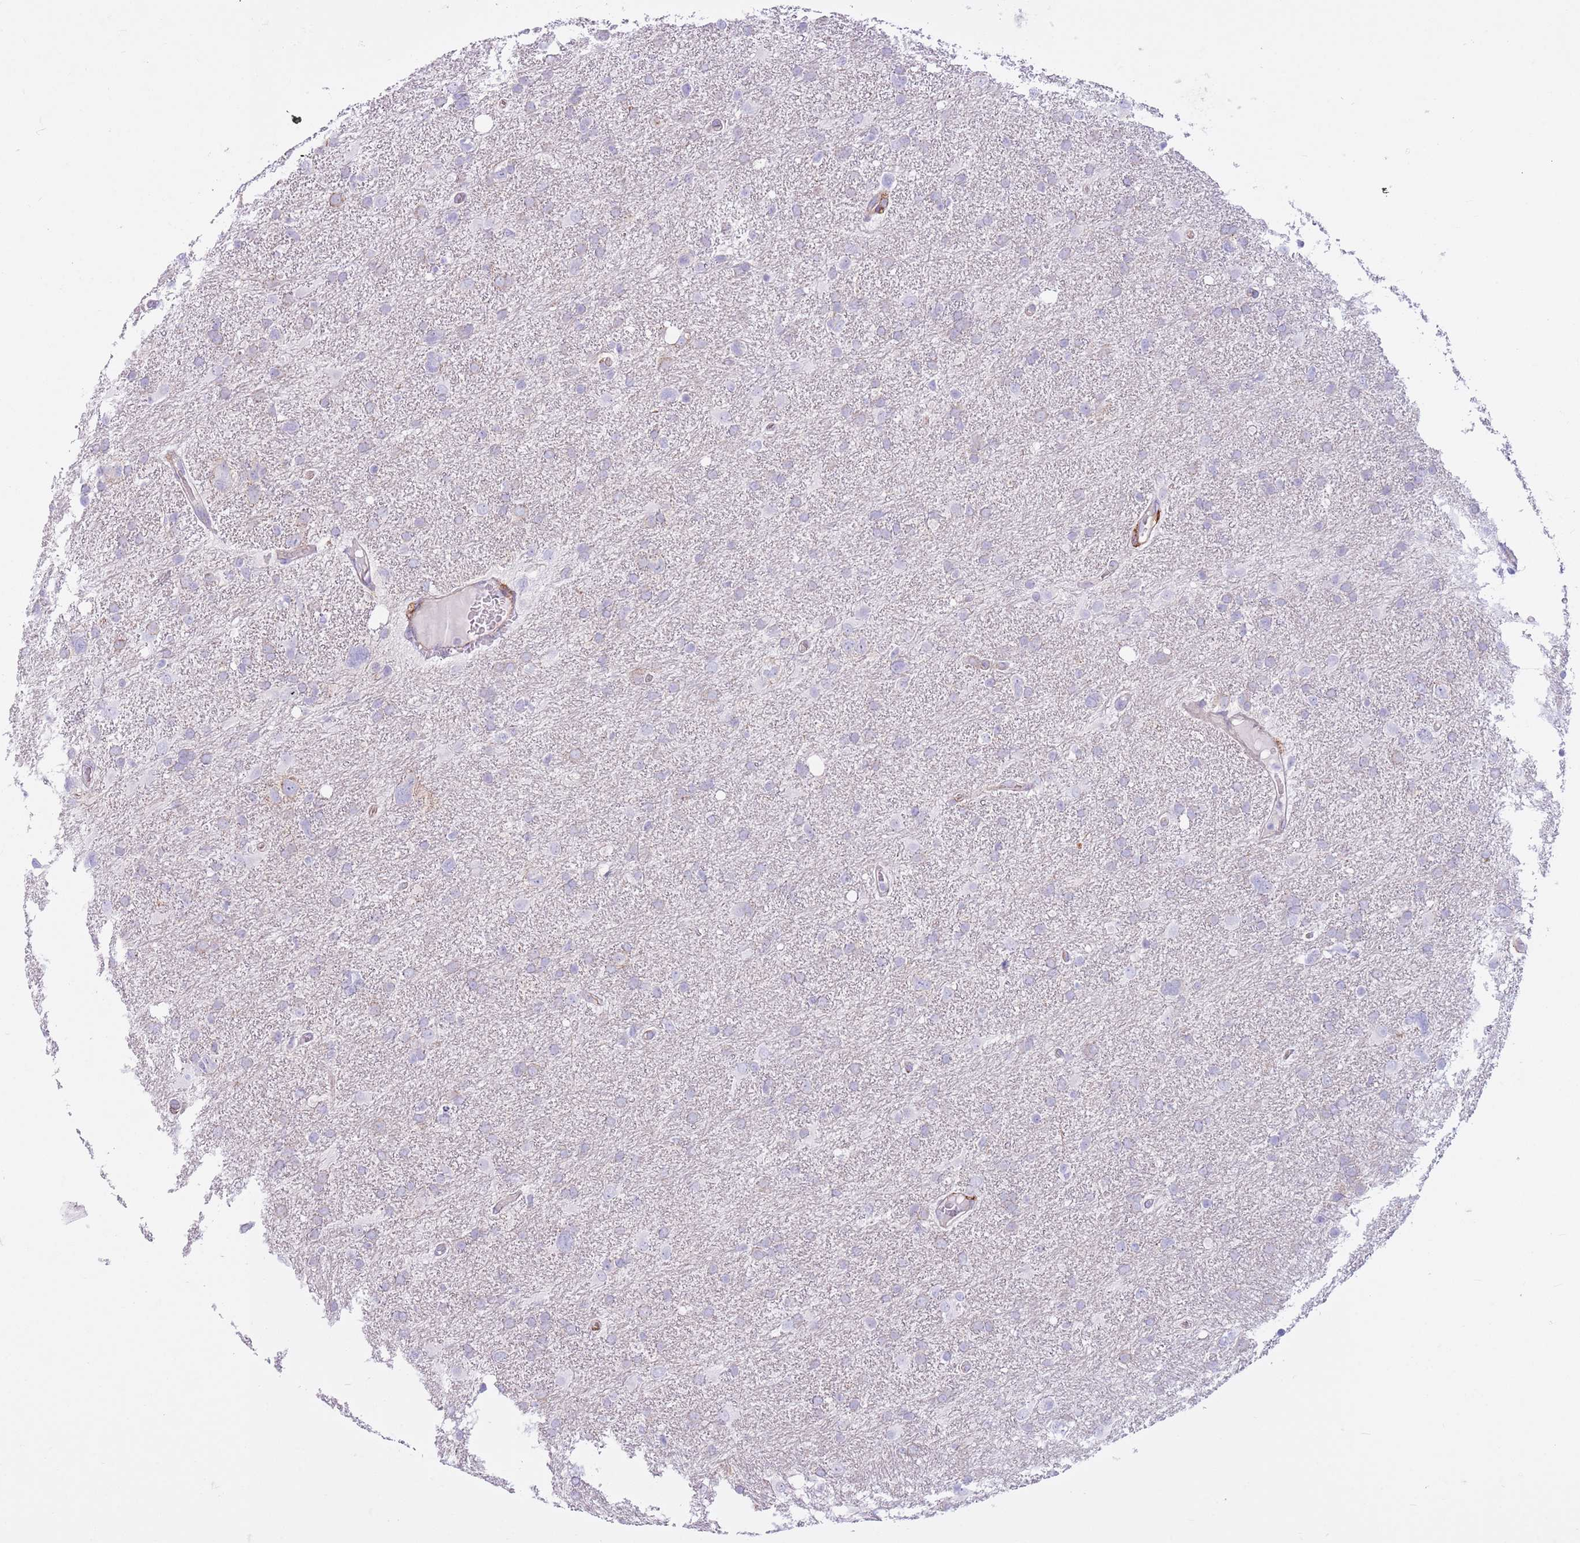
{"staining": {"intensity": "negative", "quantity": "none", "location": "none"}, "tissue": "glioma", "cell_type": "Tumor cells", "image_type": "cancer", "snomed": [{"axis": "morphology", "description": "Glioma, malignant, High grade"}, {"axis": "topography", "description": "Brain"}], "caption": "The micrograph shows no staining of tumor cells in malignant high-grade glioma.", "gene": "SNX6", "patient": {"sex": "male", "age": 61}}